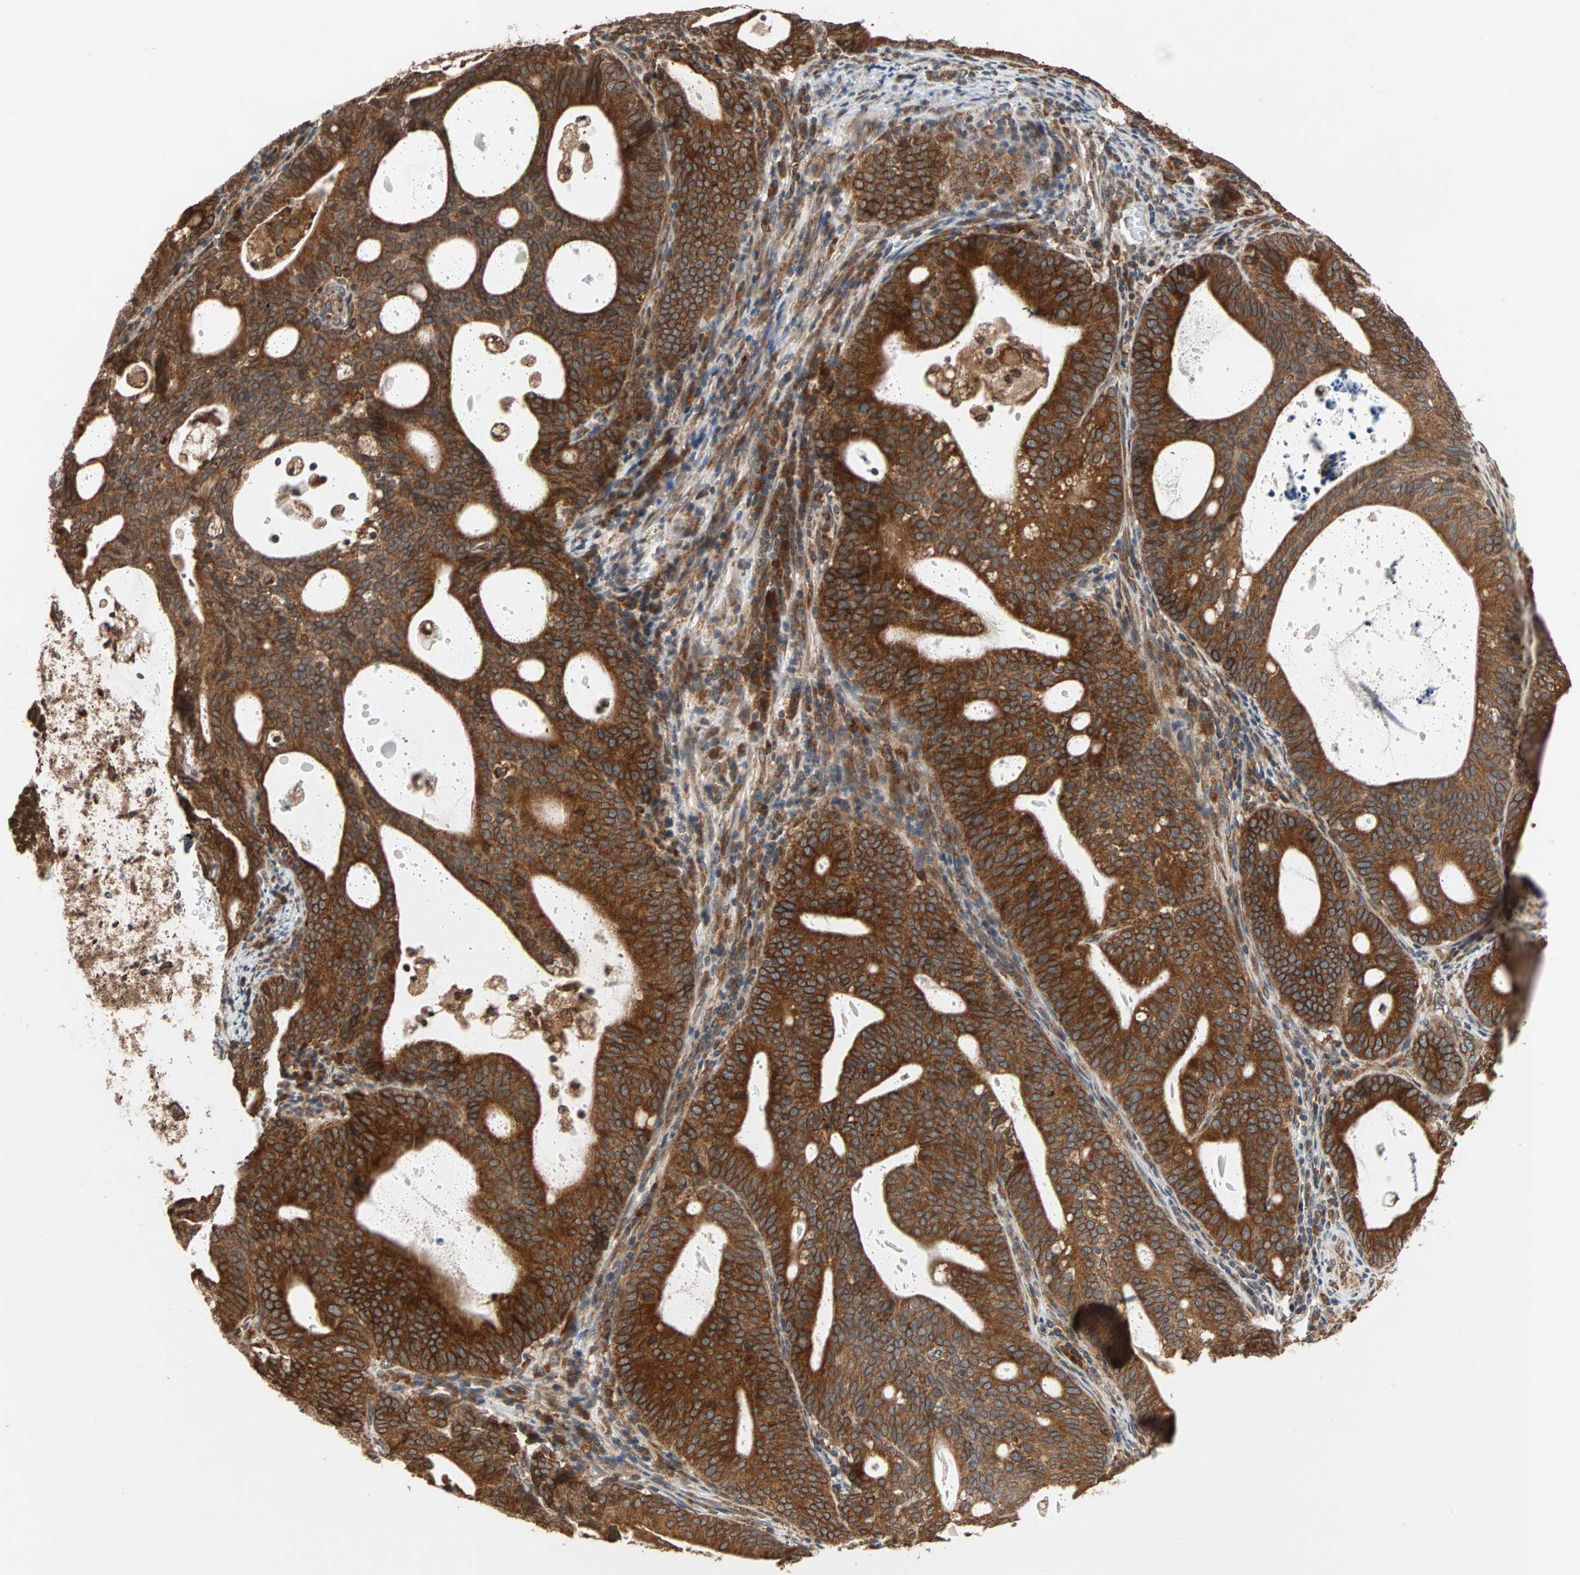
{"staining": {"intensity": "strong", "quantity": ">75%", "location": "cytoplasmic/membranous"}, "tissue": "endometrial cancer", "cell_type": "Tumor cells", "image_type": "cancer", "snomed": [{"axis": "morphology", "description": "Adenocarcinoma, NOS"}, {"axis": "topography", "description": "Uterus"}], "caption": "Human endometrial cancer (adenocarcinoma) stained with a brown dye shows strong cytoplasmic/membranous positive expression in about >75% of tumor cells.", "gene": "AUP1", "patient": {"sex": "female", "age": 83}}